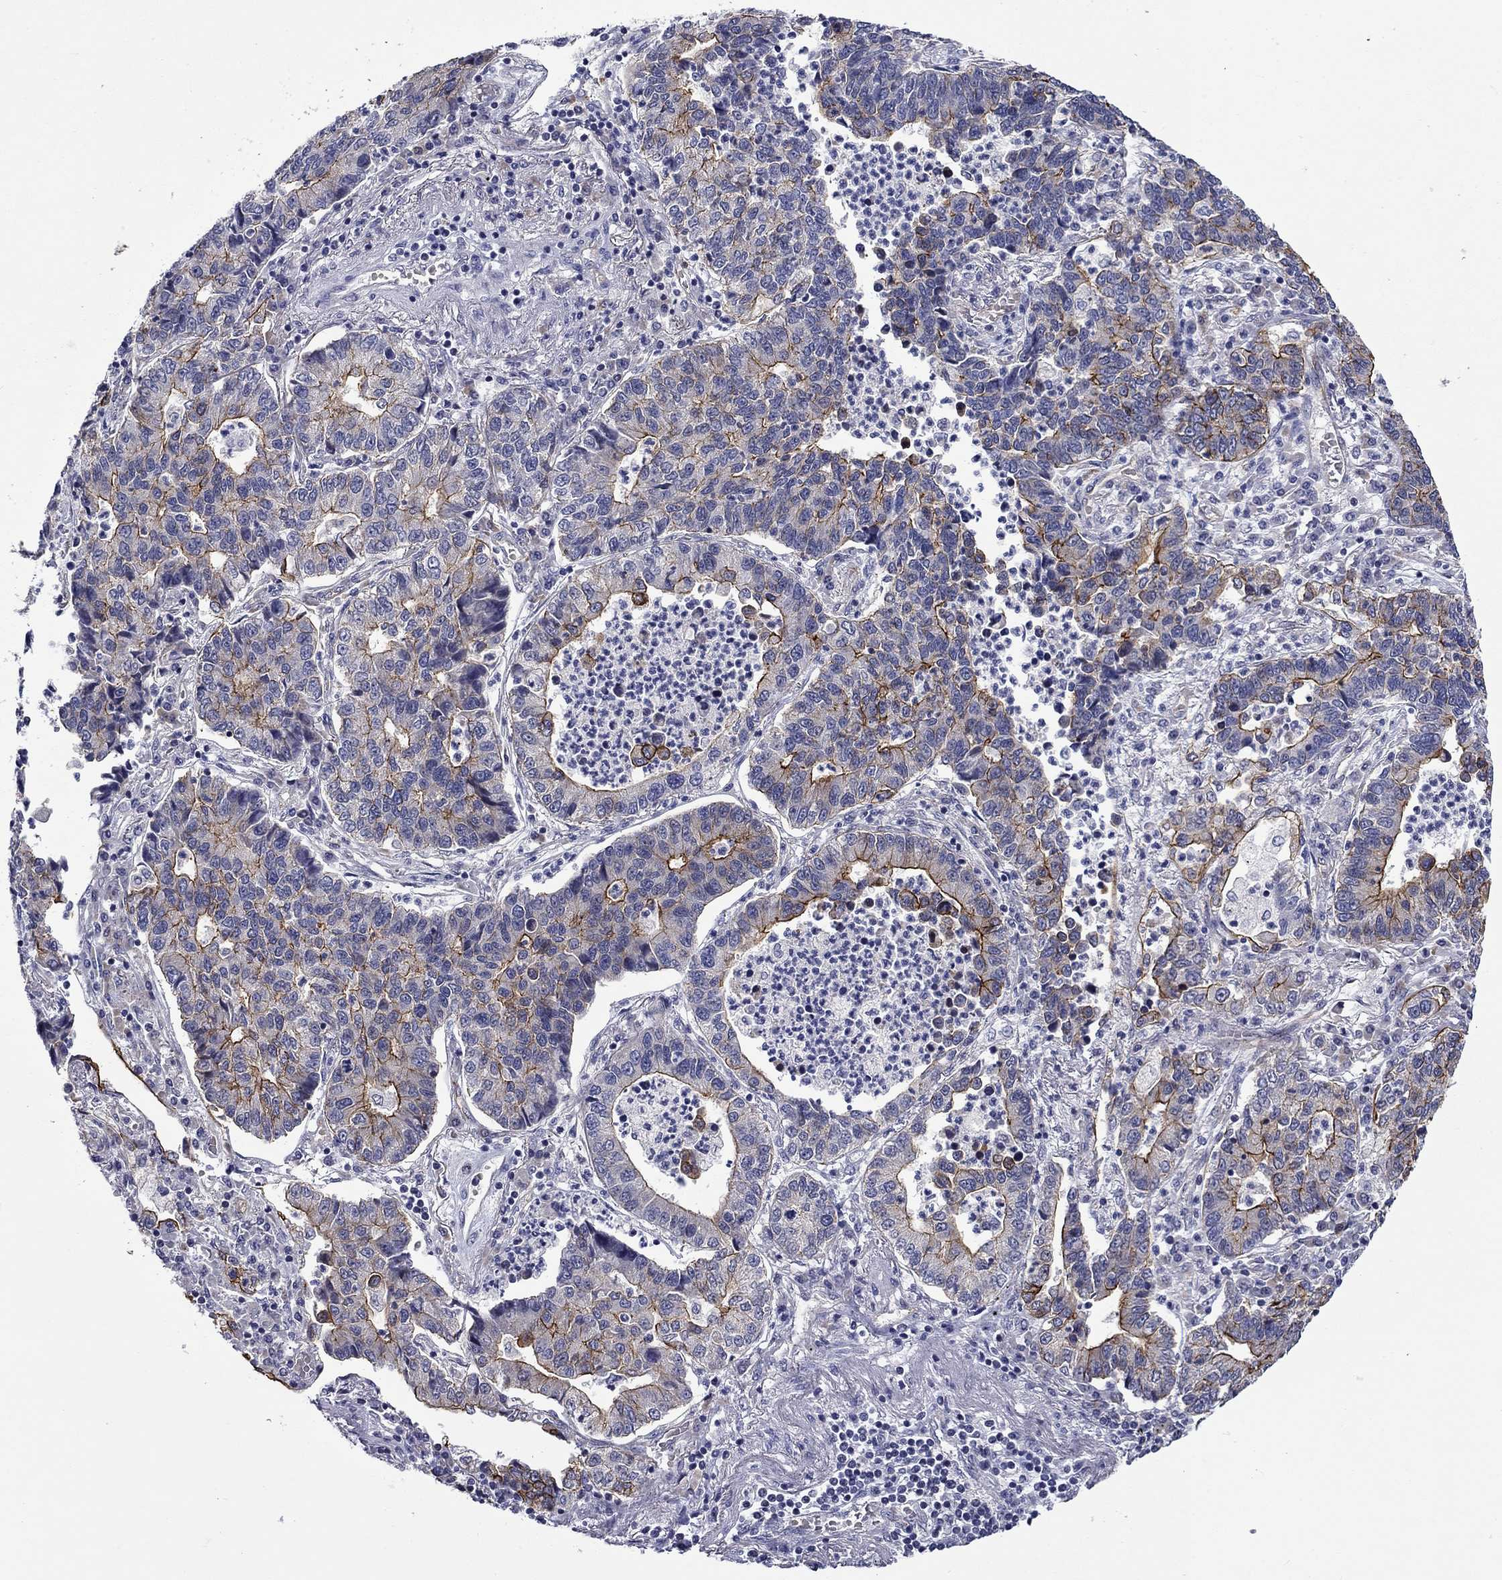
{"staining": {"intensity": "strong", "quantity": "25%-75%", "location": "cytoplasmic/membranous"}, "tissue": "lung cancer", "cell_type": "Tumor cells", "image_type": "cancer", "snomed": [{"axis": "morphology", "description": "Adenocarcinoma, NOS"}, {"axis": "topography", "description": "Lung"}], "caption": "Human adenocarcinoma (lung) stained for a protein (brown) displays strong cytoplasmic/membranous positive expression in approximately 25%-75% of tumor cells.", "gene": "LMO7", "patient": {"sex": "female", "age": 57}}